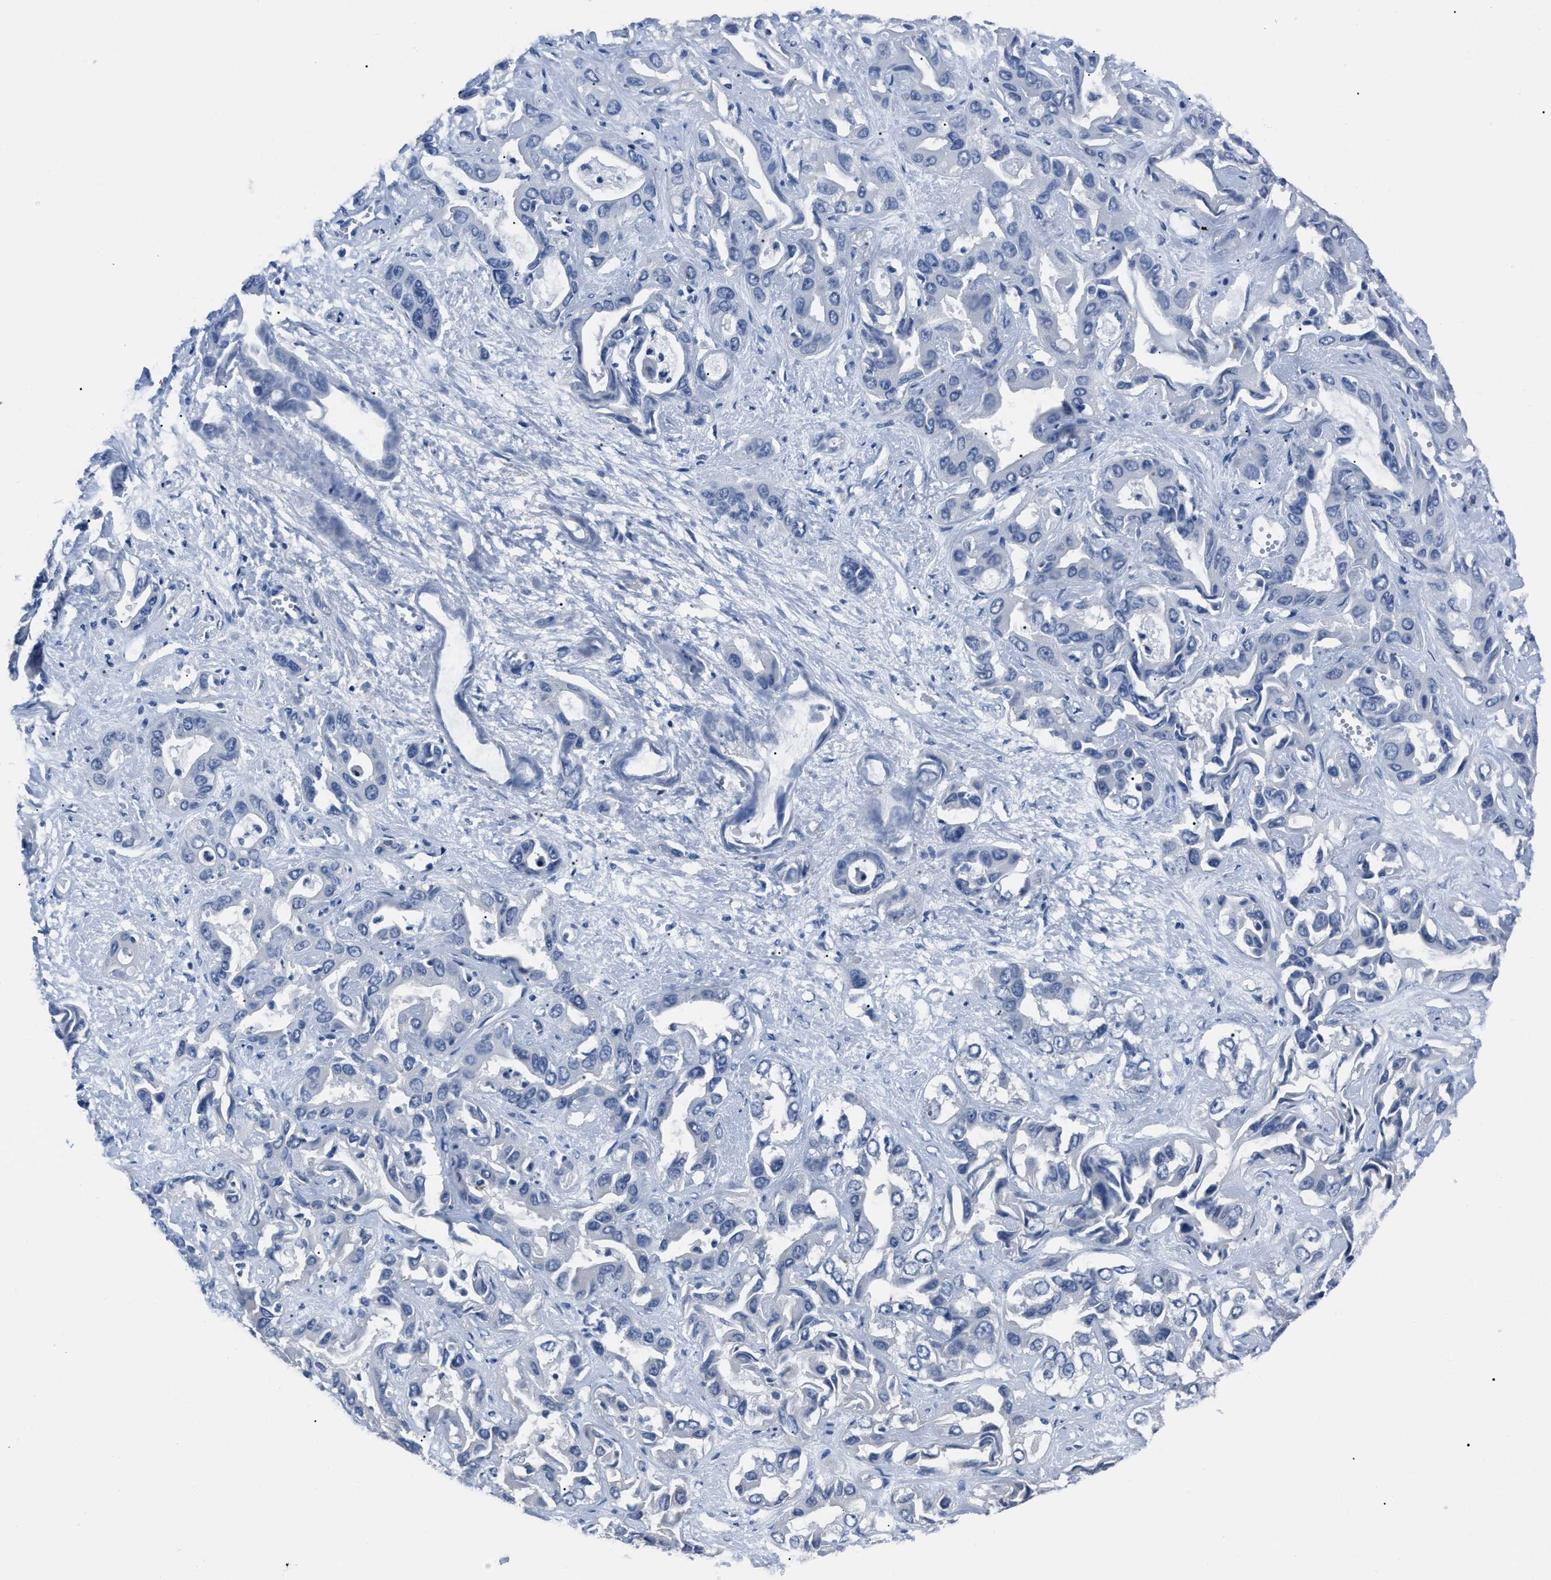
{"staining": {"intensity": "negative", "quantity": "none", "location": "none"}, "tissue": "liver cancer", "cell_type": "Tumor cells", "image_type": "cancer", "snomed": [{"axis": "morphology", "description": "Cholangiocarcinoma"}, {"axis": "topography", "description": "Liver"}], "caption": "IHC of cholangiocarcinoma (liver) displays no expression in tumor cells.", "gene": "LRWD1", "patient": {"sex": "female", "age": 52}}